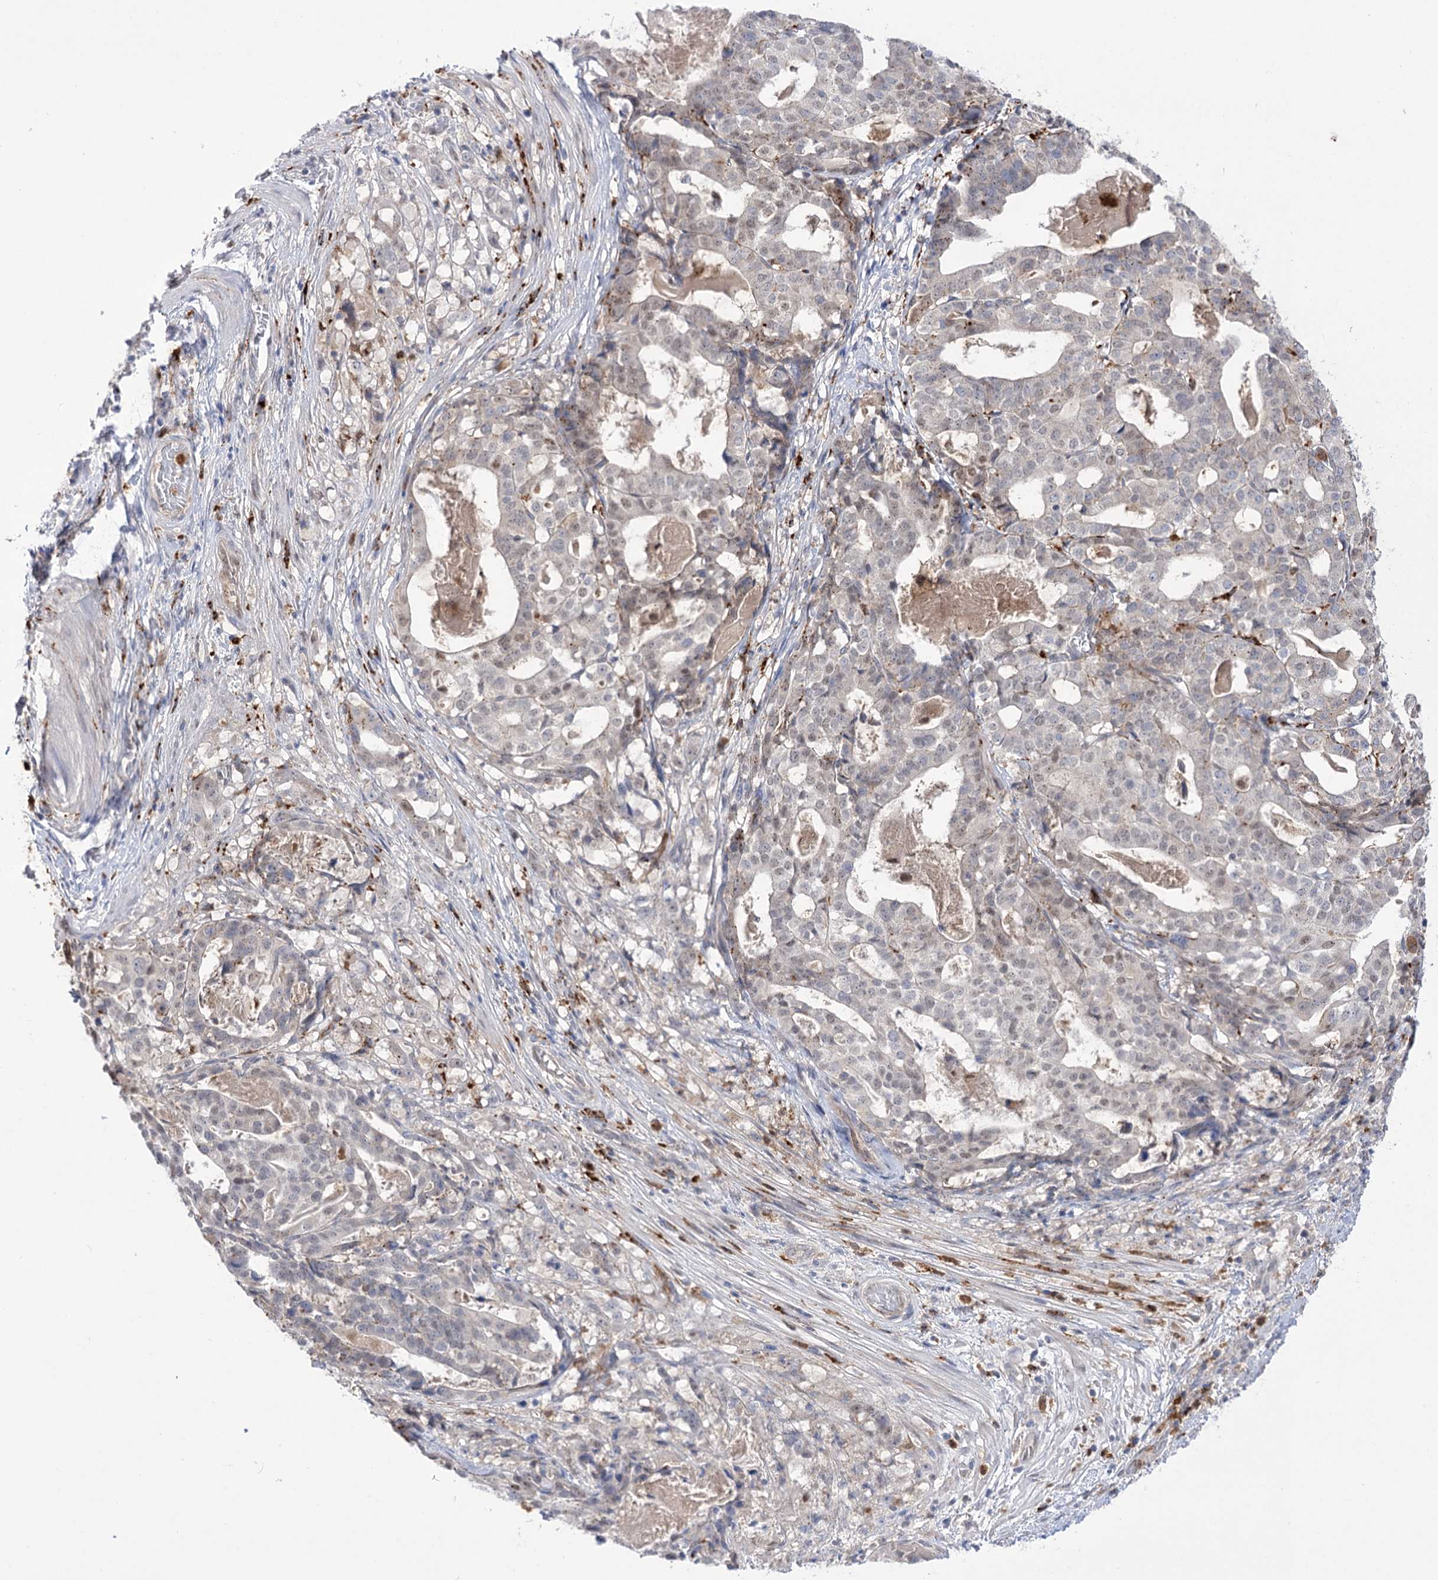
{"staining": {"intensity": "weak", "quantity": "<25%", "location": "nuclear"}, "tissue": "stomach cancer", "cell_type": "Tumor cells", "image_type": "cancer", "snomed": [{"axis": "morphology", "description": "Adenocarcinoma, NOS"}, {"axis": "topography", "description": "Stomach"}], "caption": "An immunohistochemistry (IHC) histopathology image of adenocarcinoma (stomach) is shown. There is no staining in tumor cells of adenocarcinoma (stomach). Brightfield microscopy of immunohistochemistry stained with DAB (brown) and hematoxylin (blue), captured at high magnification.", "gene": "SIAE", "patient": {"sex": "male", "age": 48}}